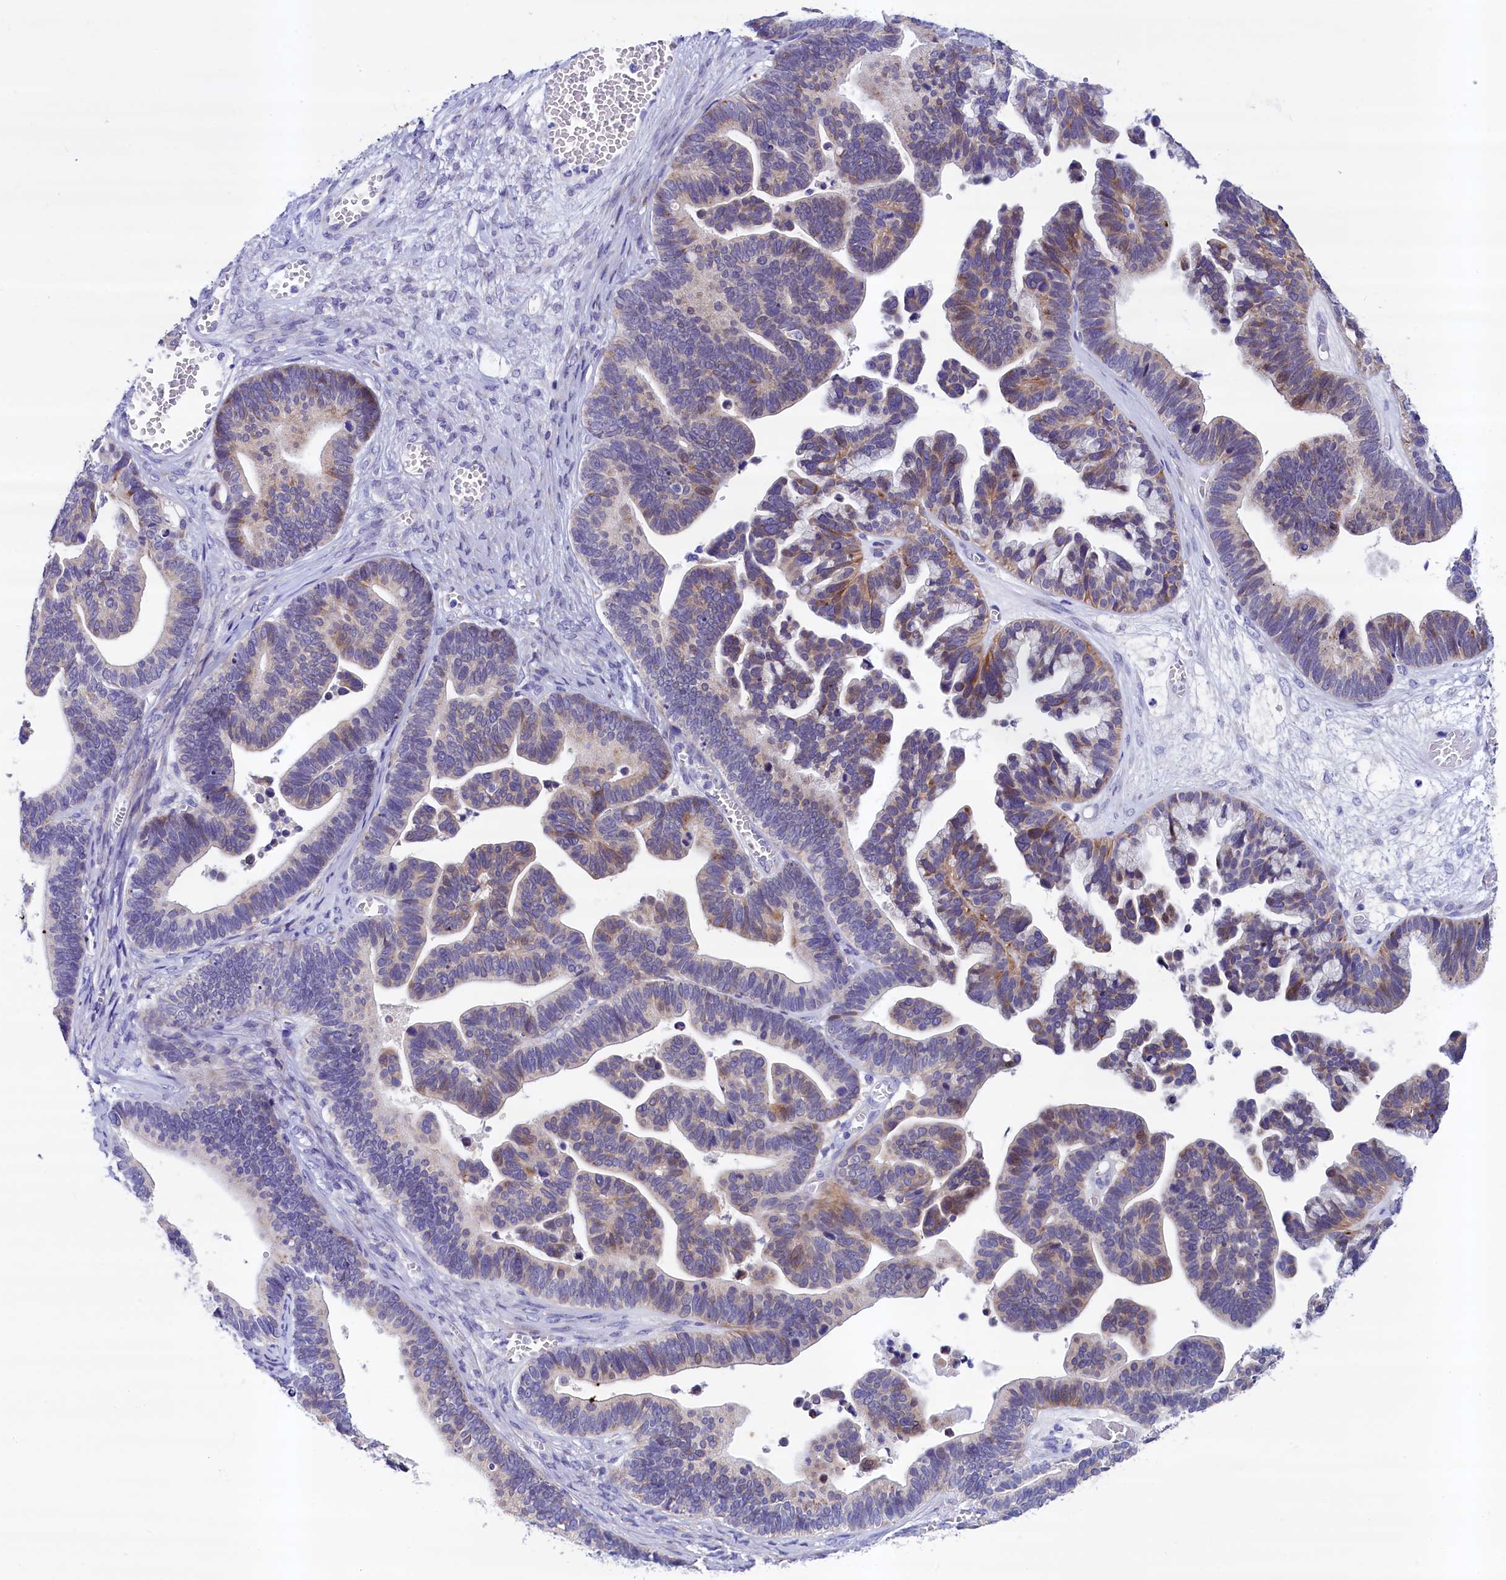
{"staining": {"intensity": "moderate", "quantity": "25%-75%", "location": "cytoplasmic/membranous"}, "tissue": "ovarian cancer", "cell_type": "Tumor cells", "image_type": "cancer", "snomed": [{"axis": "morphology", "description": "Cystadenocarcinoma, serous, NOS"}, {"axis": "topography", "description": "Ovary"}], "caption": "Immunohistochemistry of ovarian cancer (serous cystadenocarcinoma) exhibits medium levels of moderate cytoplasmic/membranous staining in approximately 25%-75% of tumor cells.", "gene": "SCD5", "patient": {"sex": "female", "age": 56}}